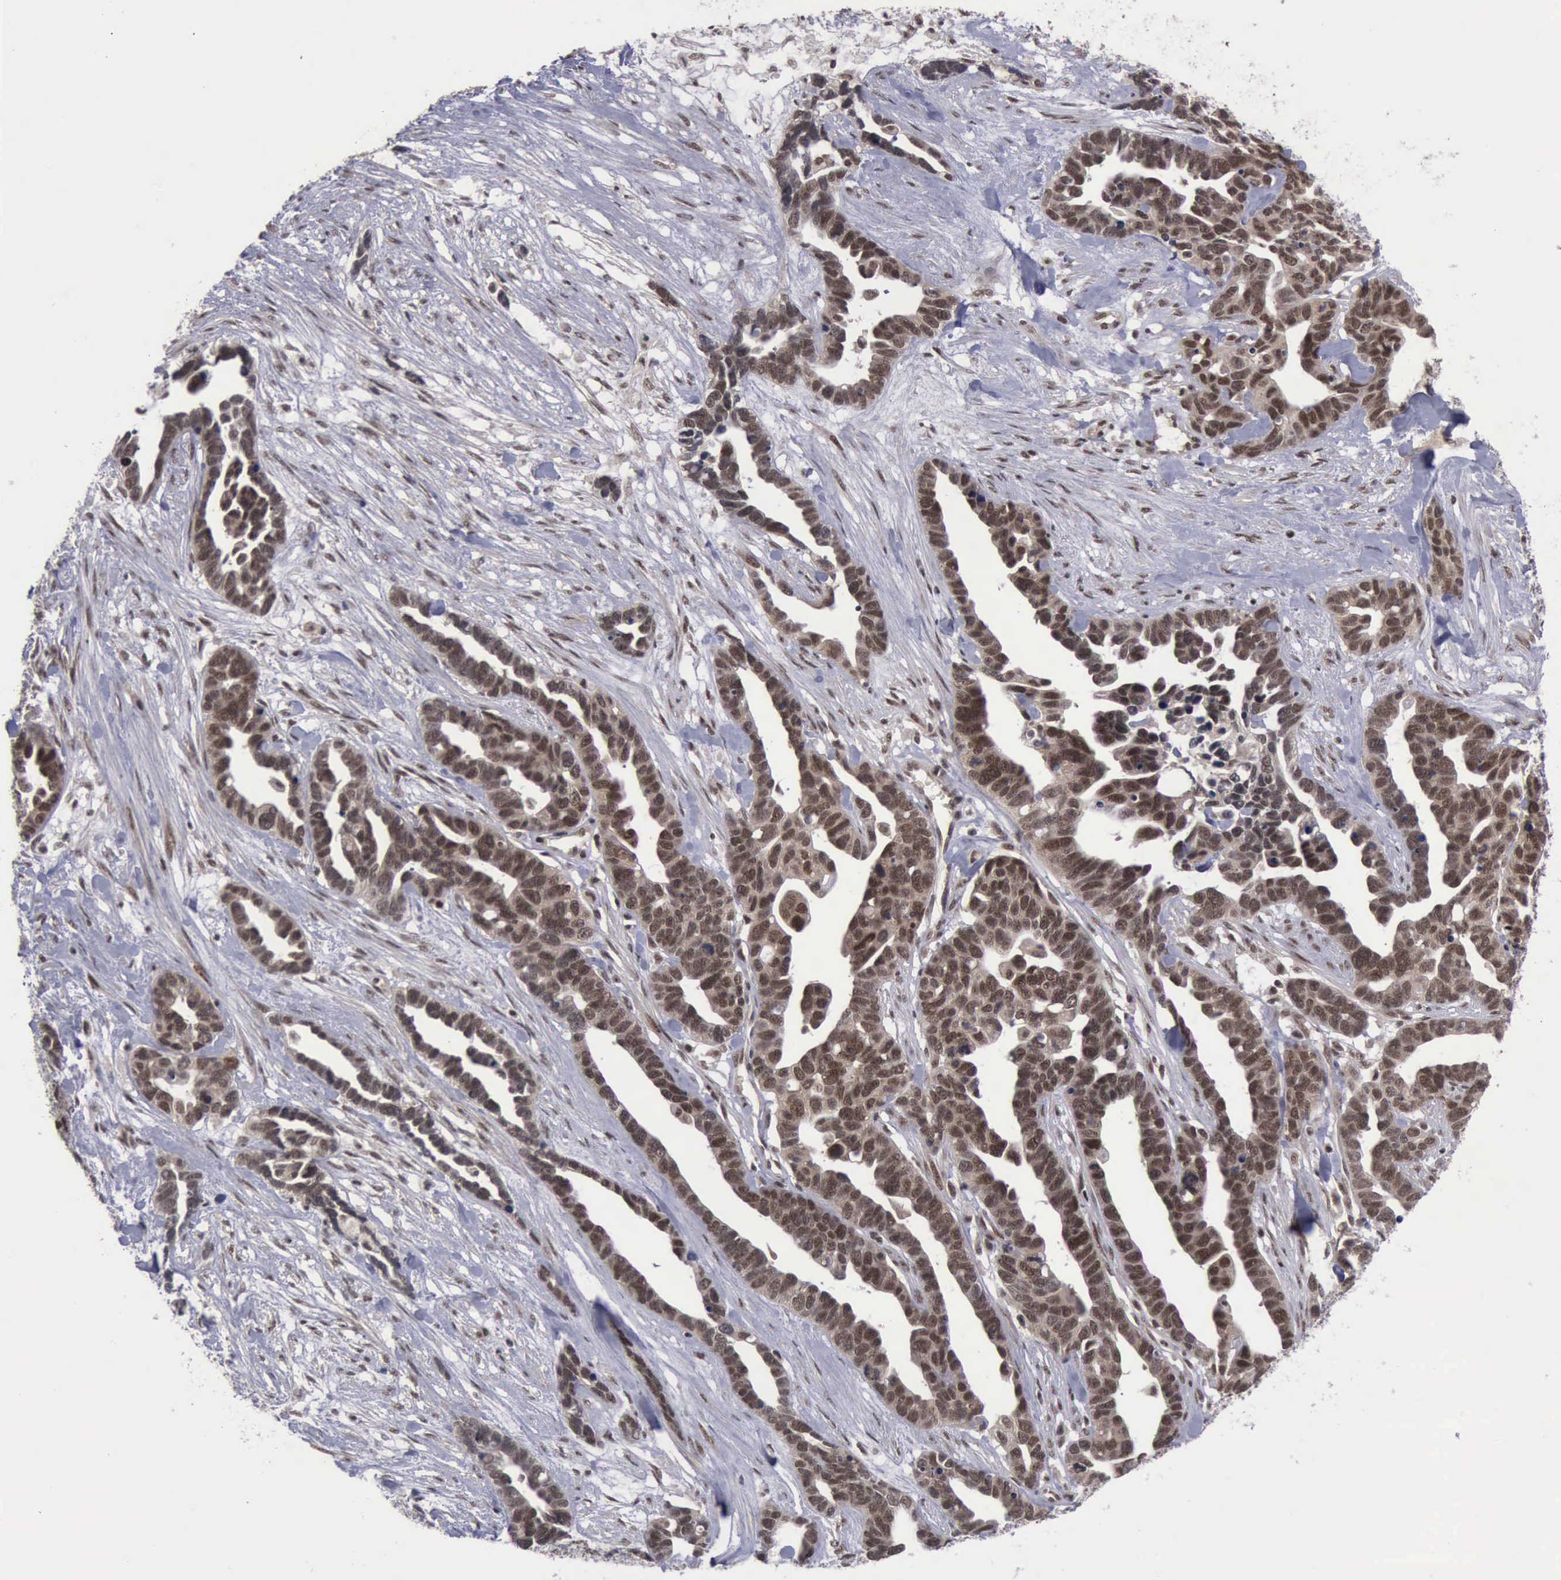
{"staining": {"intensity": "strong", "quantity": ">75%", "location": "cytoplasmic/membranous,nuclear"}, "tissue": "ovarian cancer", "cell_type": "Tumor cells", "image_type": "cancer", "snomed": [{"axis": "morphology", "description": "Cystadenocarcinoma, serous, NOS"}, {"axis": "topography", "description": "Ovary"}], "caption": "An image showing strong cytoplasmic/membranous and nuclear expression in approximately >75% of tumor cells in ovarian serous cystadenocarcinoma, as visualized by brown immunohistochemical staining.", "gene": "ATM", "patient": {"sex": "female", "age": 54}}